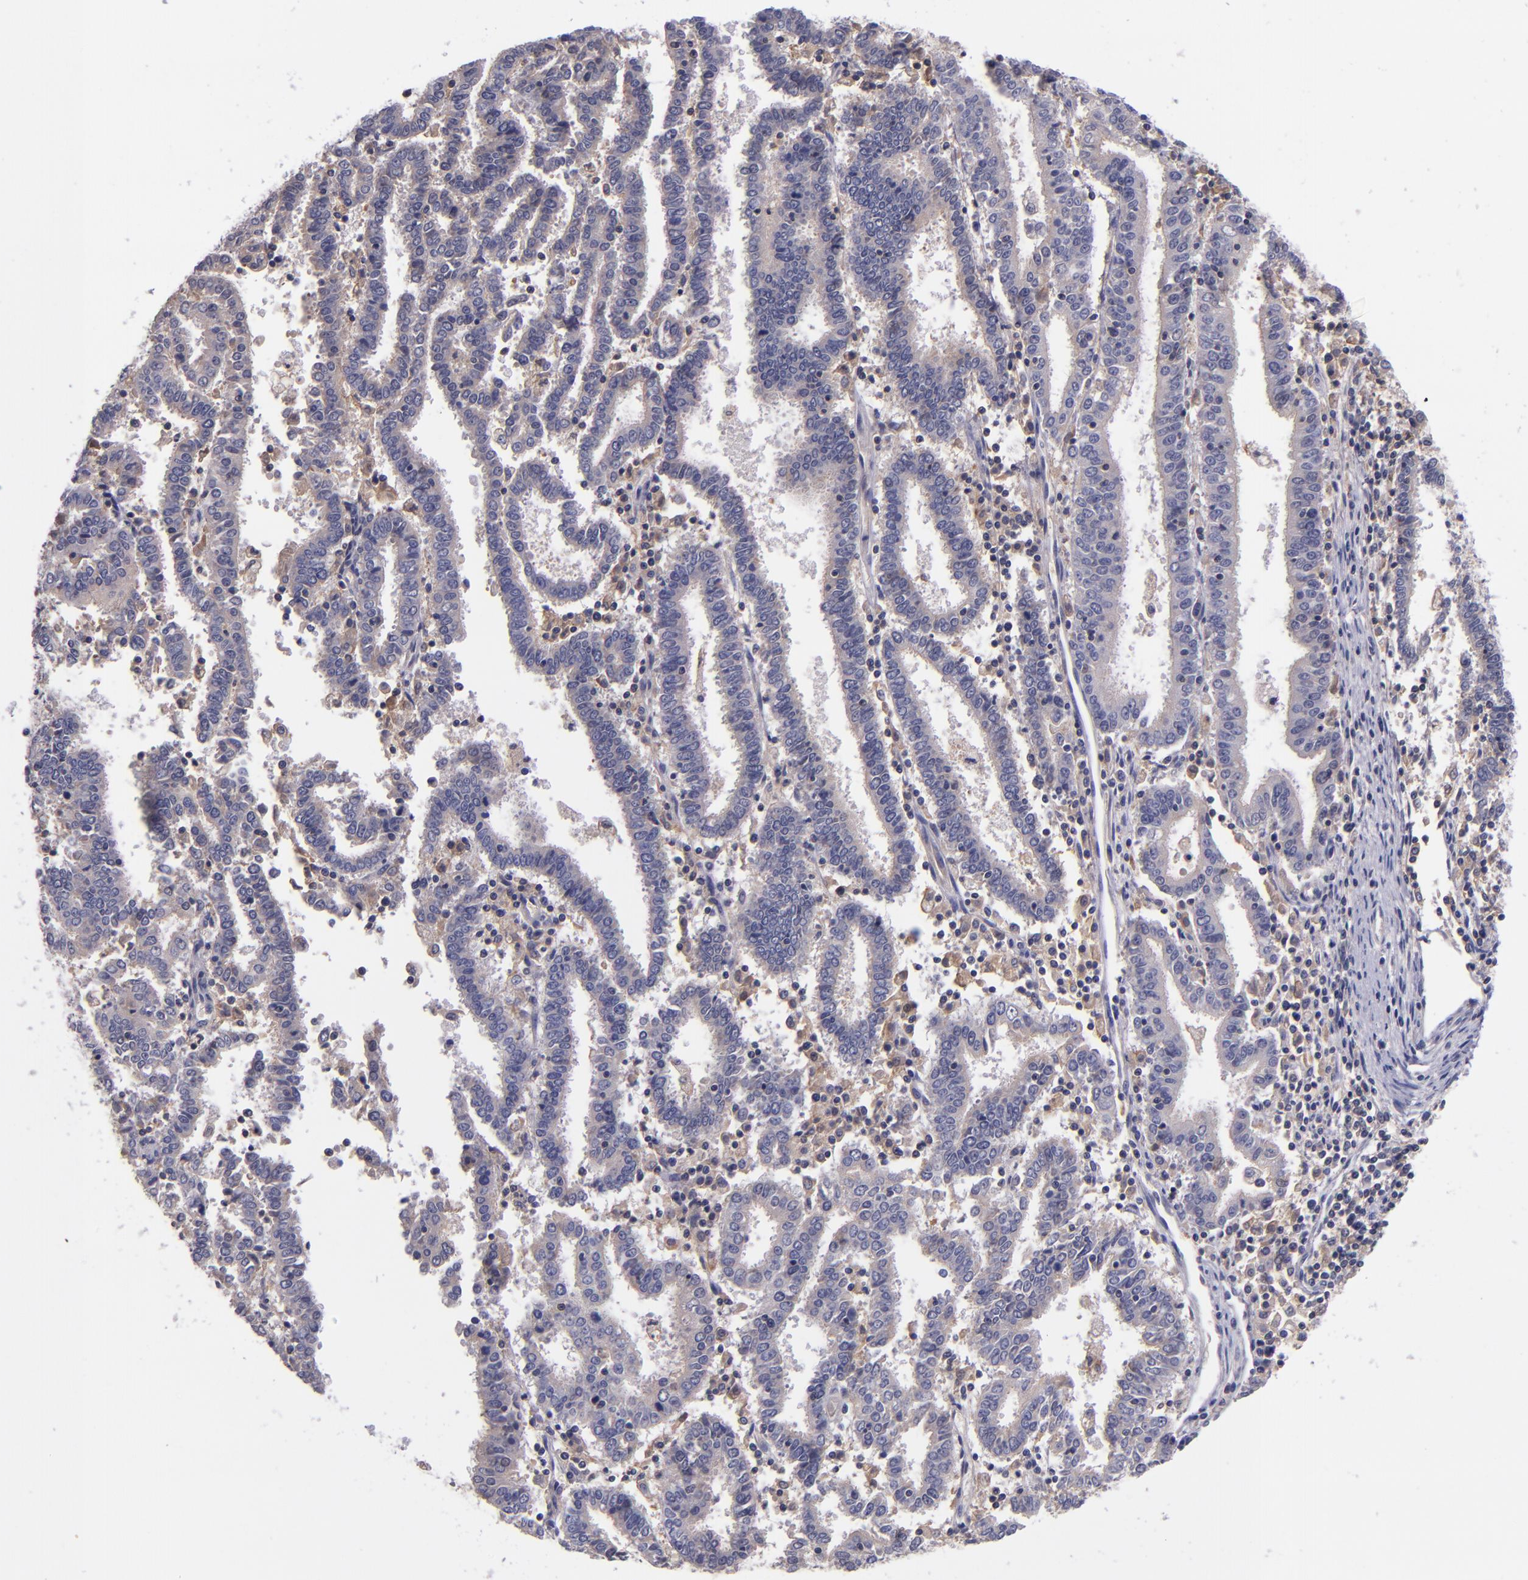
{"staining": {"intensity": "weak", "quantity": ">75%", "location": "cytoplasmic/membranous"}, "tissue": "endometrial cancer", "cell_type": "Tumor cells", "image_type": "cancer", "snomed": [{"axis": "morphology", "description": "Adenocarcinoma, NOS"}, {"axis": "topography", "description": "Uterus"}], "caption": "Brown immunohistochemical staining in human endometrial cancer (adenocarcinoma) displays weak cytoplasmic/membranous staining in about >75% of tumor cells.", "gene": "RBP4", "patient": {"sex": "female", "age": 83}}